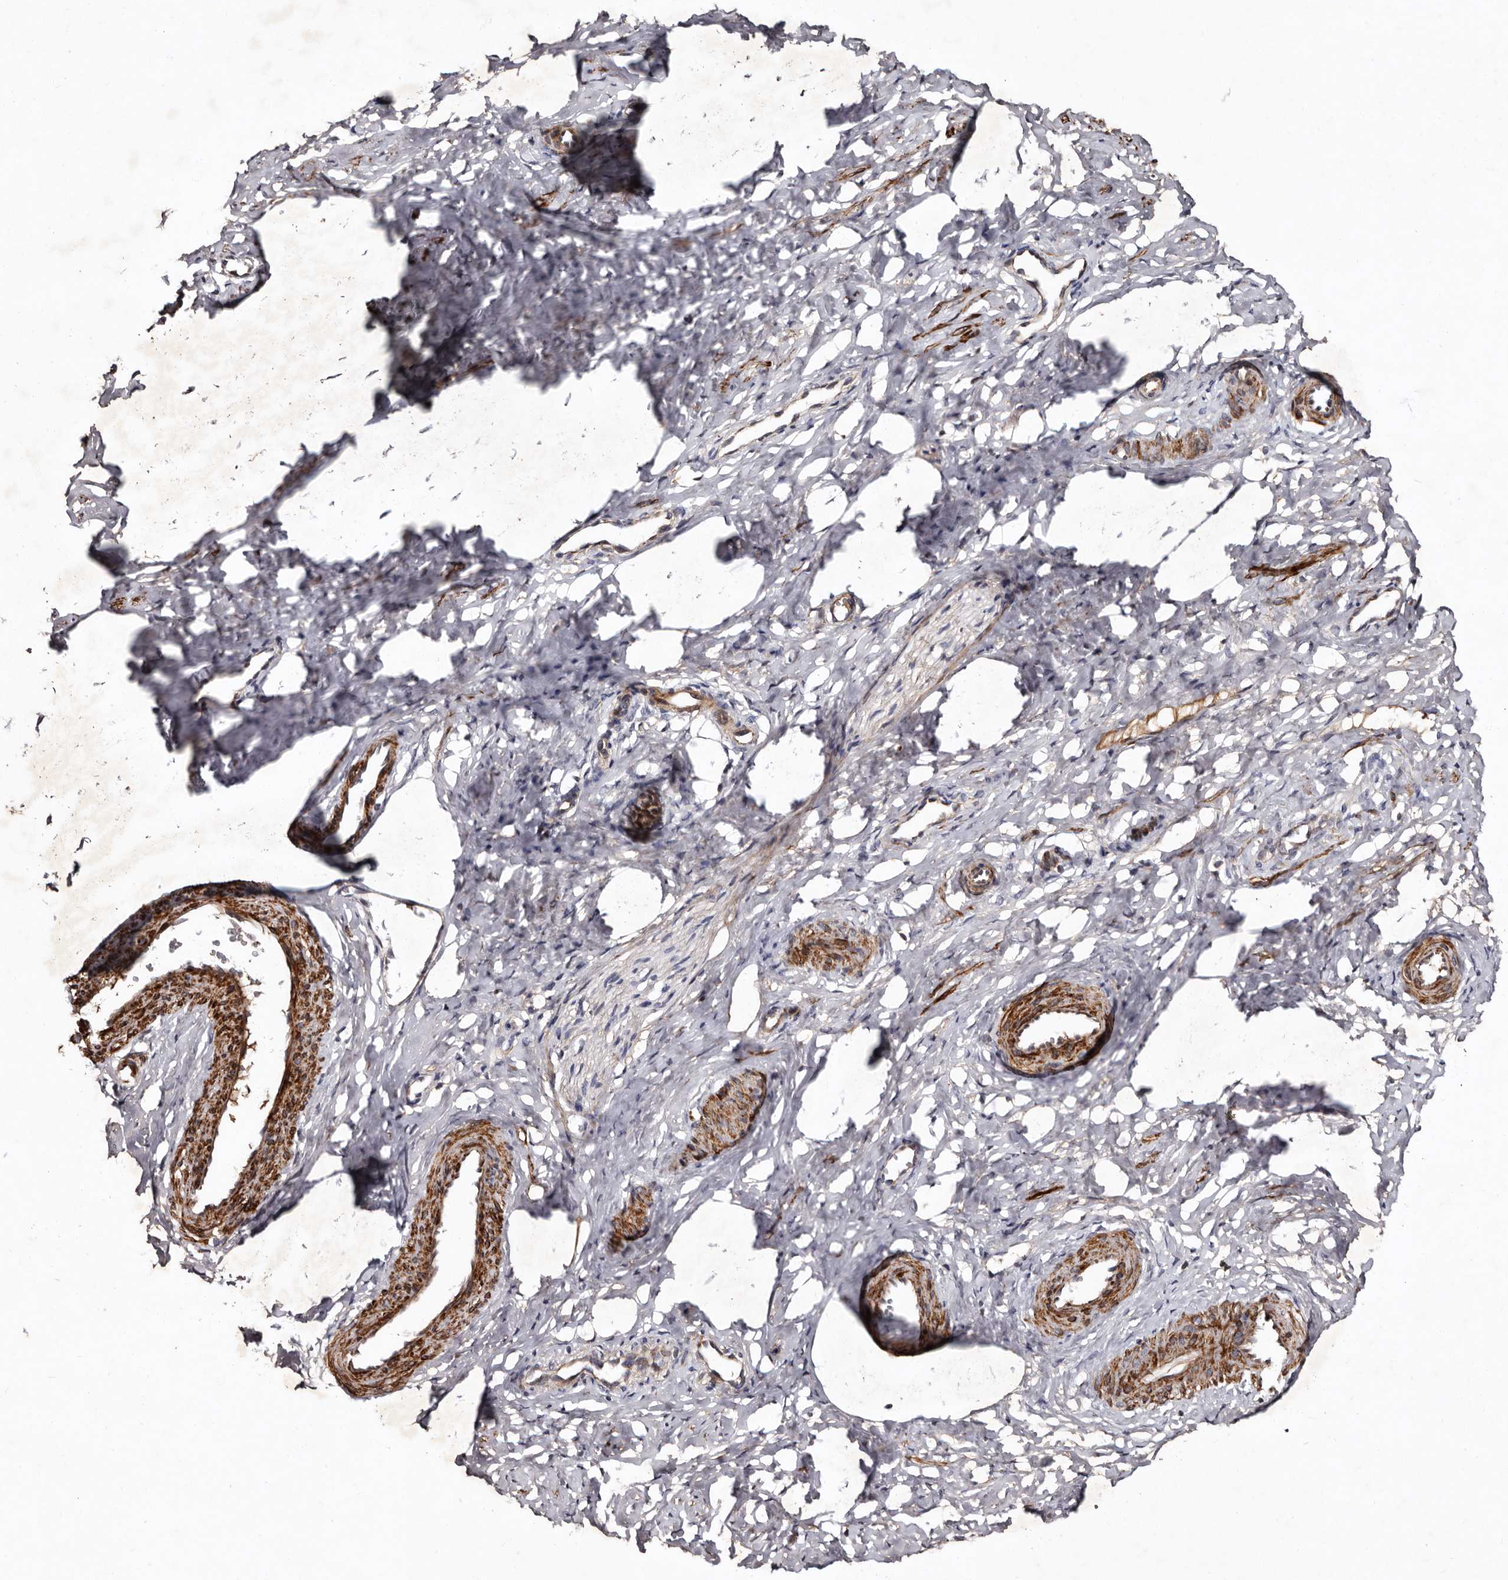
{"staining": {"intensity": "negative", "quantity": "none", "location": "none"}, "tissue": "cervix", "cell_type": "Glandular cells", "image_type": "normal", "snomed": [{"axis": "morphology", "description": "Normal tissue, NOS"}, {"axis": "topography", "description": "Cervix"}], "caption": "DAB immunohistochemical staining of unremarkable cervix reveals no significant staining in glandular cells.", "gene": "PRKD3", "patient": {"sex": "female", "age": 27}}